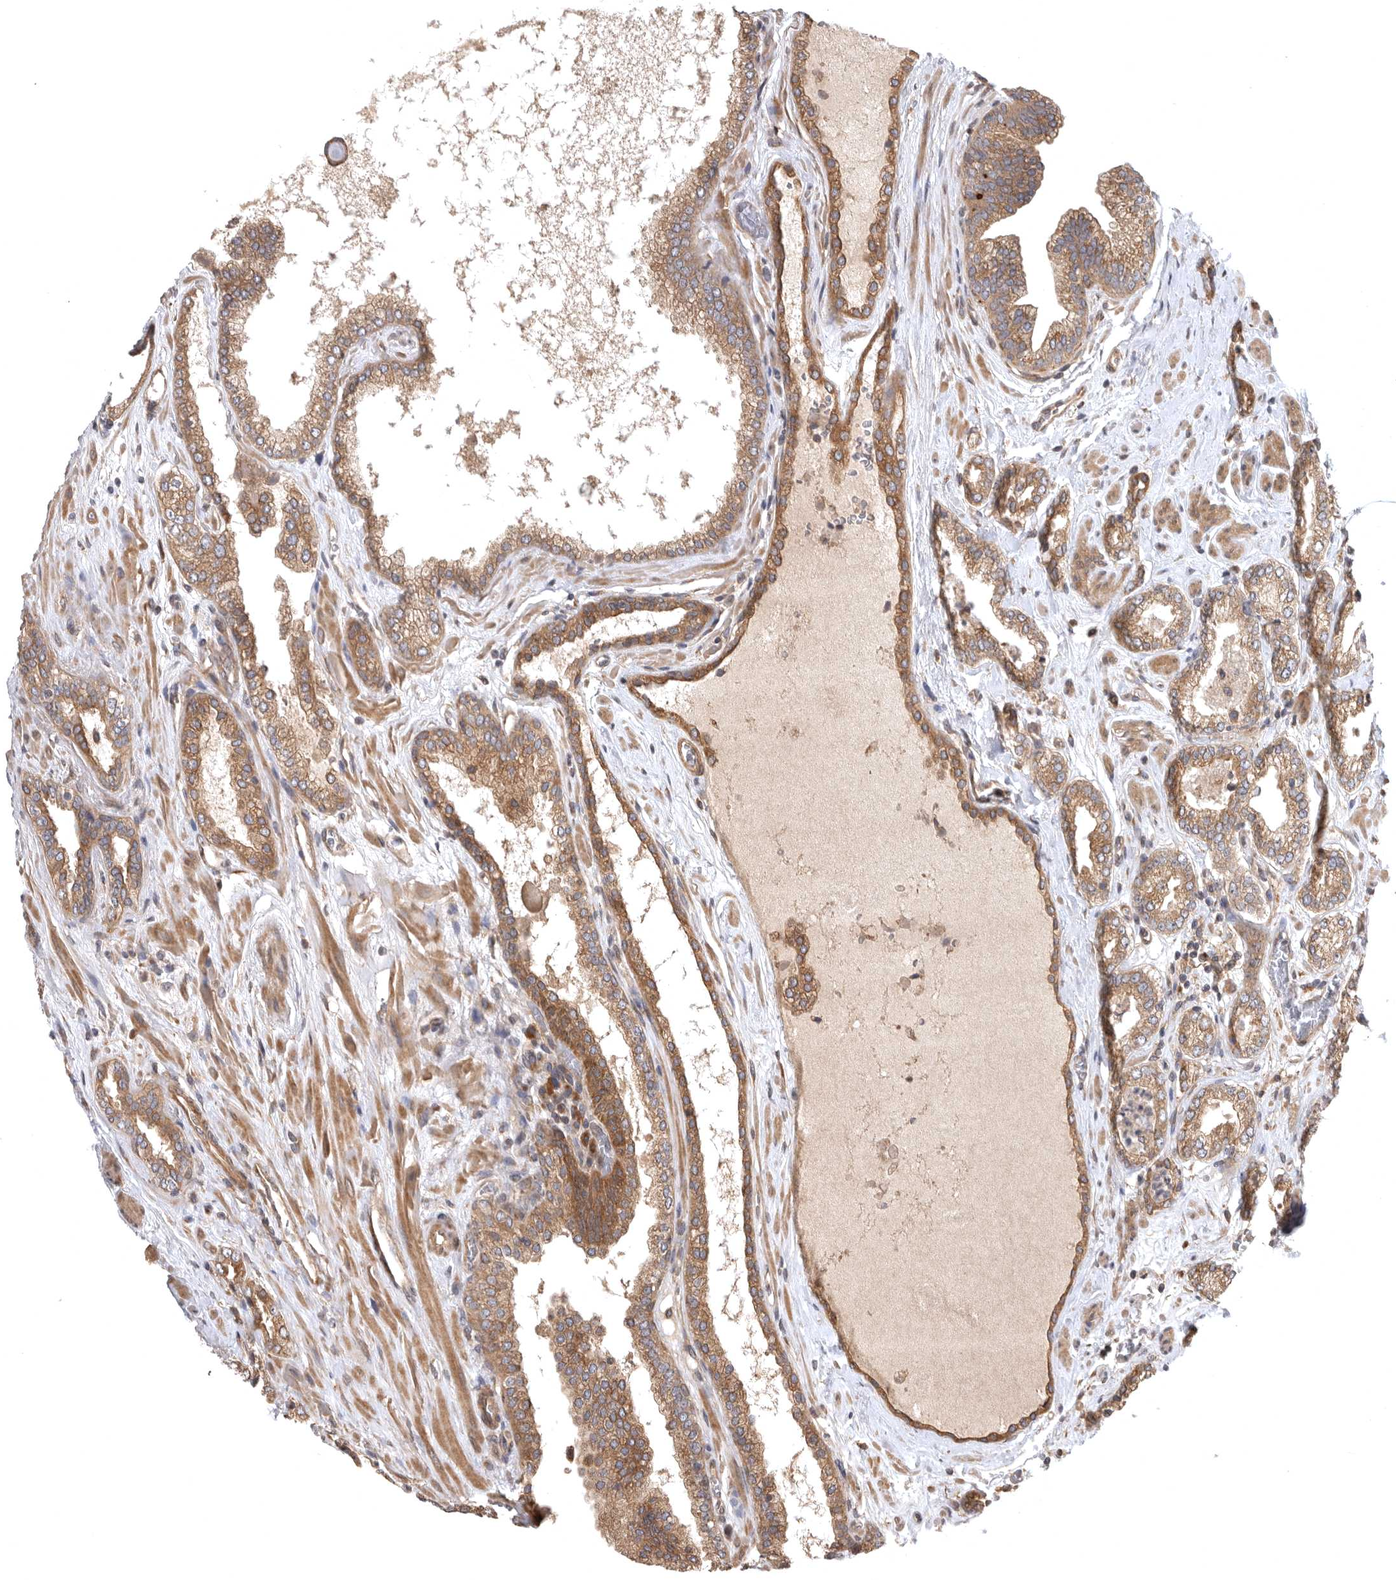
{"staining": {"intensity": "moderate", "quantity": ">75%", "location": "cytoplasmic/membranous"}, "tissue": "prostate cancer", "cell_type": "Tumor cells", "image_type": "cancer", "snomed": [{"axis": "morphology", "description": "Adenocarcinoma, Low grade"}, {"axis": "topography", "description": "Prostate"}], "caption": "IHC of prostate cancer shows medium levels of moderate cytoplasmic/membranous staining in about >75% of tumor cells.", "gene": "CUEDC1", "patient": {"sex": "male", "age": 62}}